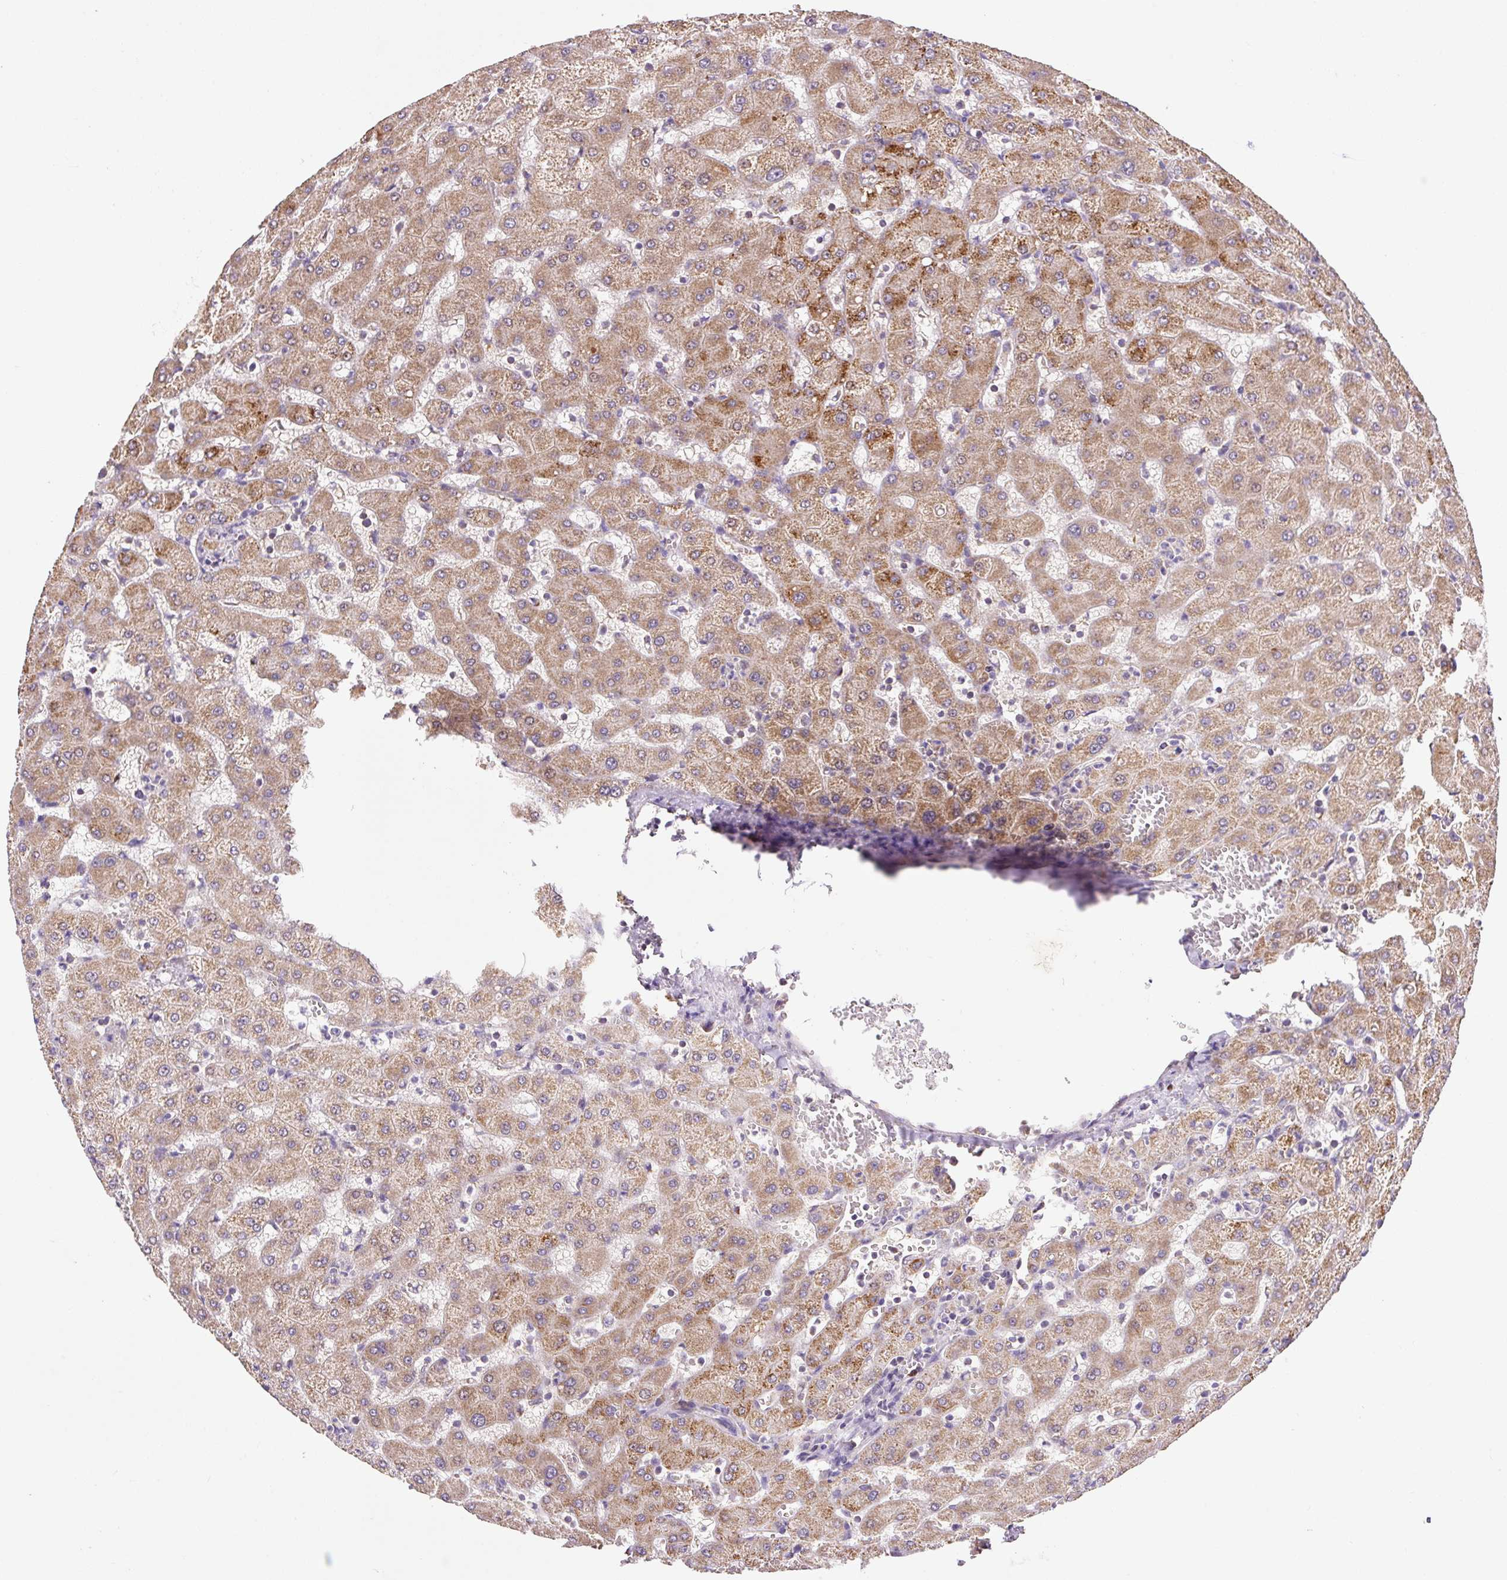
{"staining": {"intensity": "moderate", "quantity": ">75%", "location": "cytoplasmic/membranous"}, "tissue": "liver", "cell_type": "Cholangiocytes", "image_type": "normal", "snomed": [{"axis": "morphology", "description": "Normal tissue, NOS"}, {"axis": "topography", "description": "Liver"}], "caption": "Human liver stained with a brown dye displays moderate cytoplasmic/membranous positive expression in about >75% of cholangiocytes.", "gene": "MFSD9", "patient": {"sex": "female", "age": 63}}